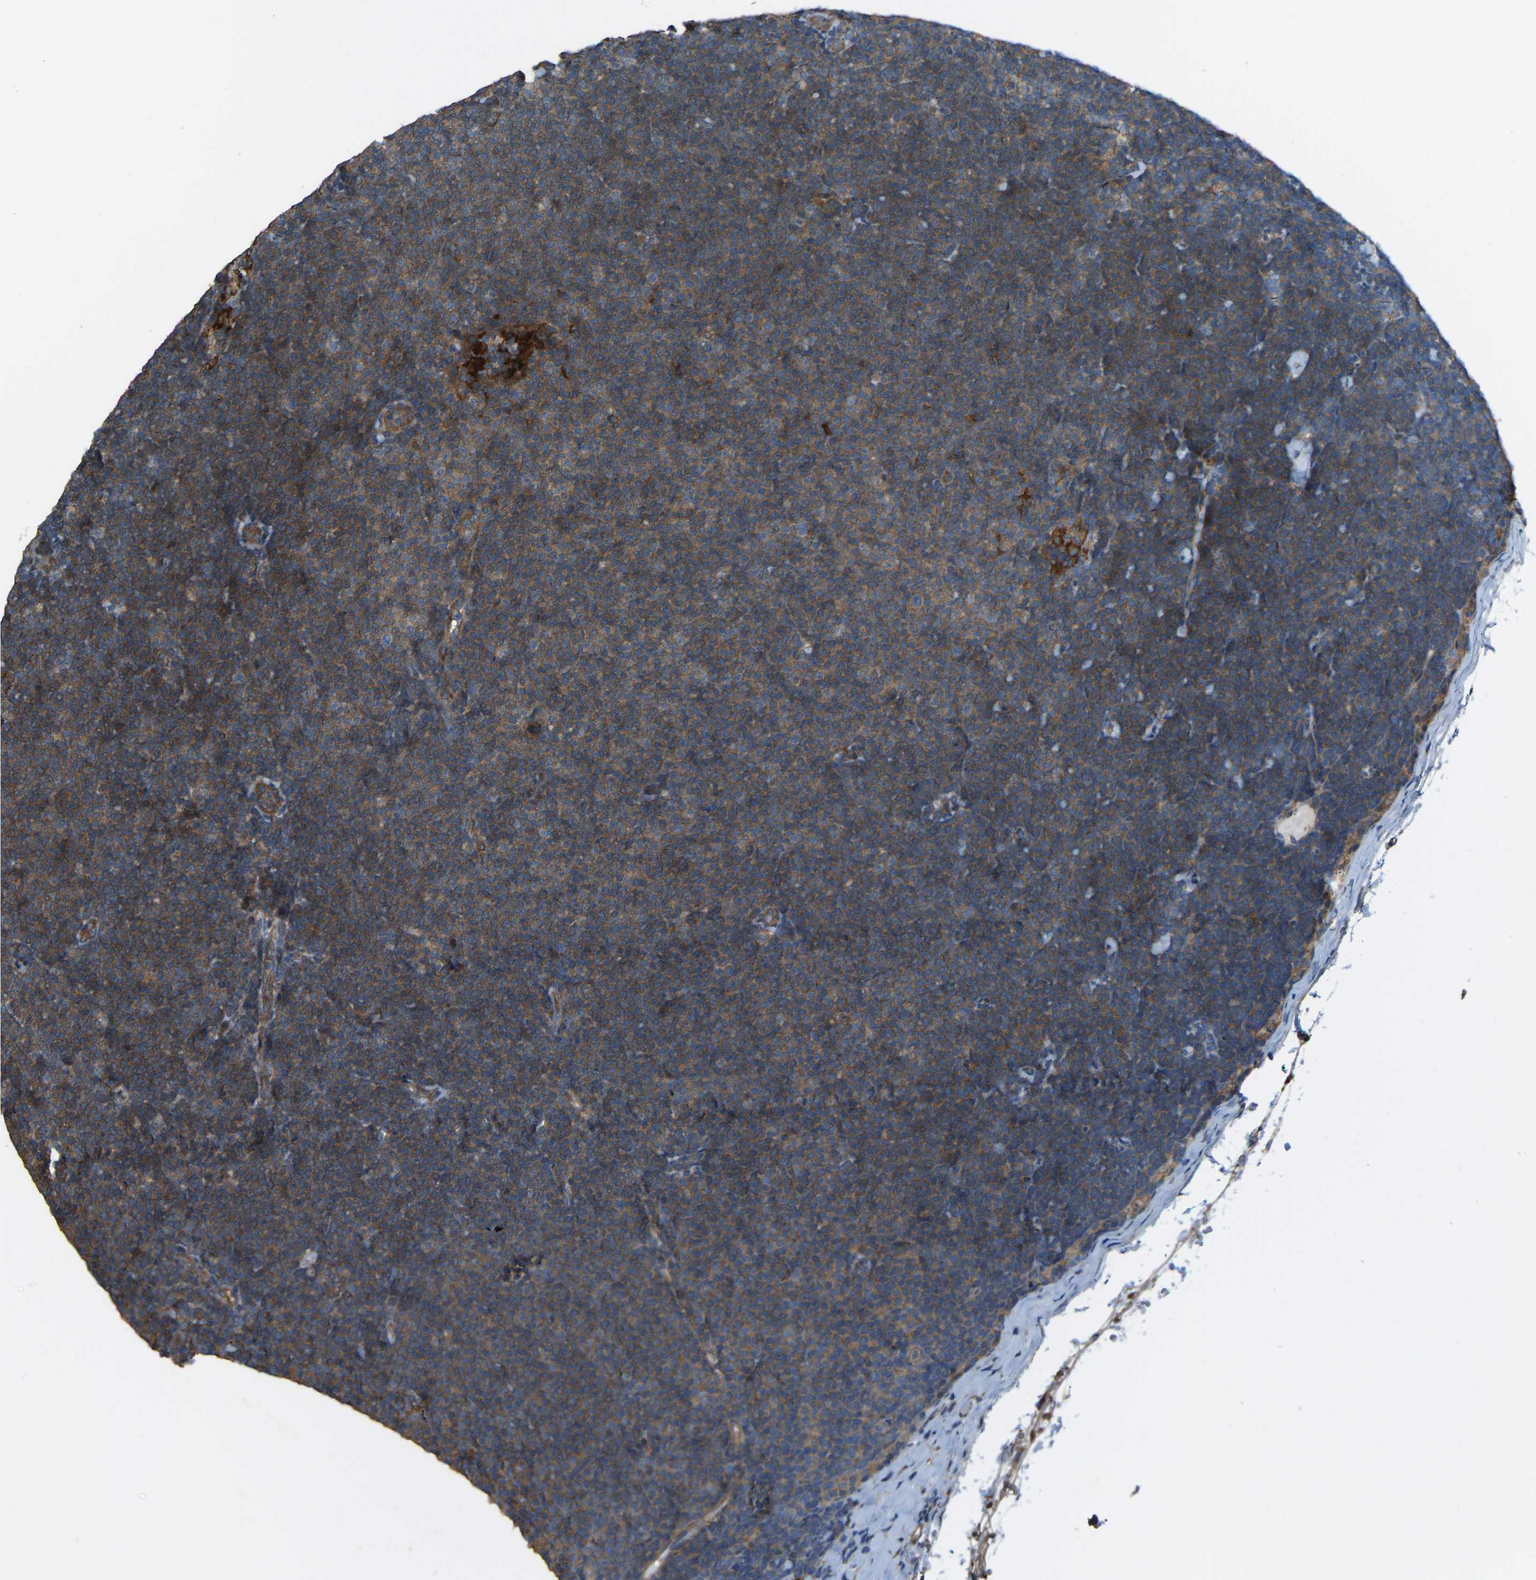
{"staining": {"intensity": "weak", "quantity": "25%-75%", "location": "cytoplasmic/membranous"}, "tissue": "lymphoma", "cell_type": "Tumor cells", "image_type": "cancer", "snomed": [{"axis": "morphology", "description": "Malignant lymphoma, non-Hodgkin's type, Low grade"}, {"axis": "topography", "description": "Lymph node"}], "caption": "Immunohistochemical staining of lymphoma exhibits low levels of weak cytoplasmic/membranous protein staining in about 25%-75% of tumor cells.", "gene": "SLC4A2", "patient": {"sex": "female", "age": 53}}